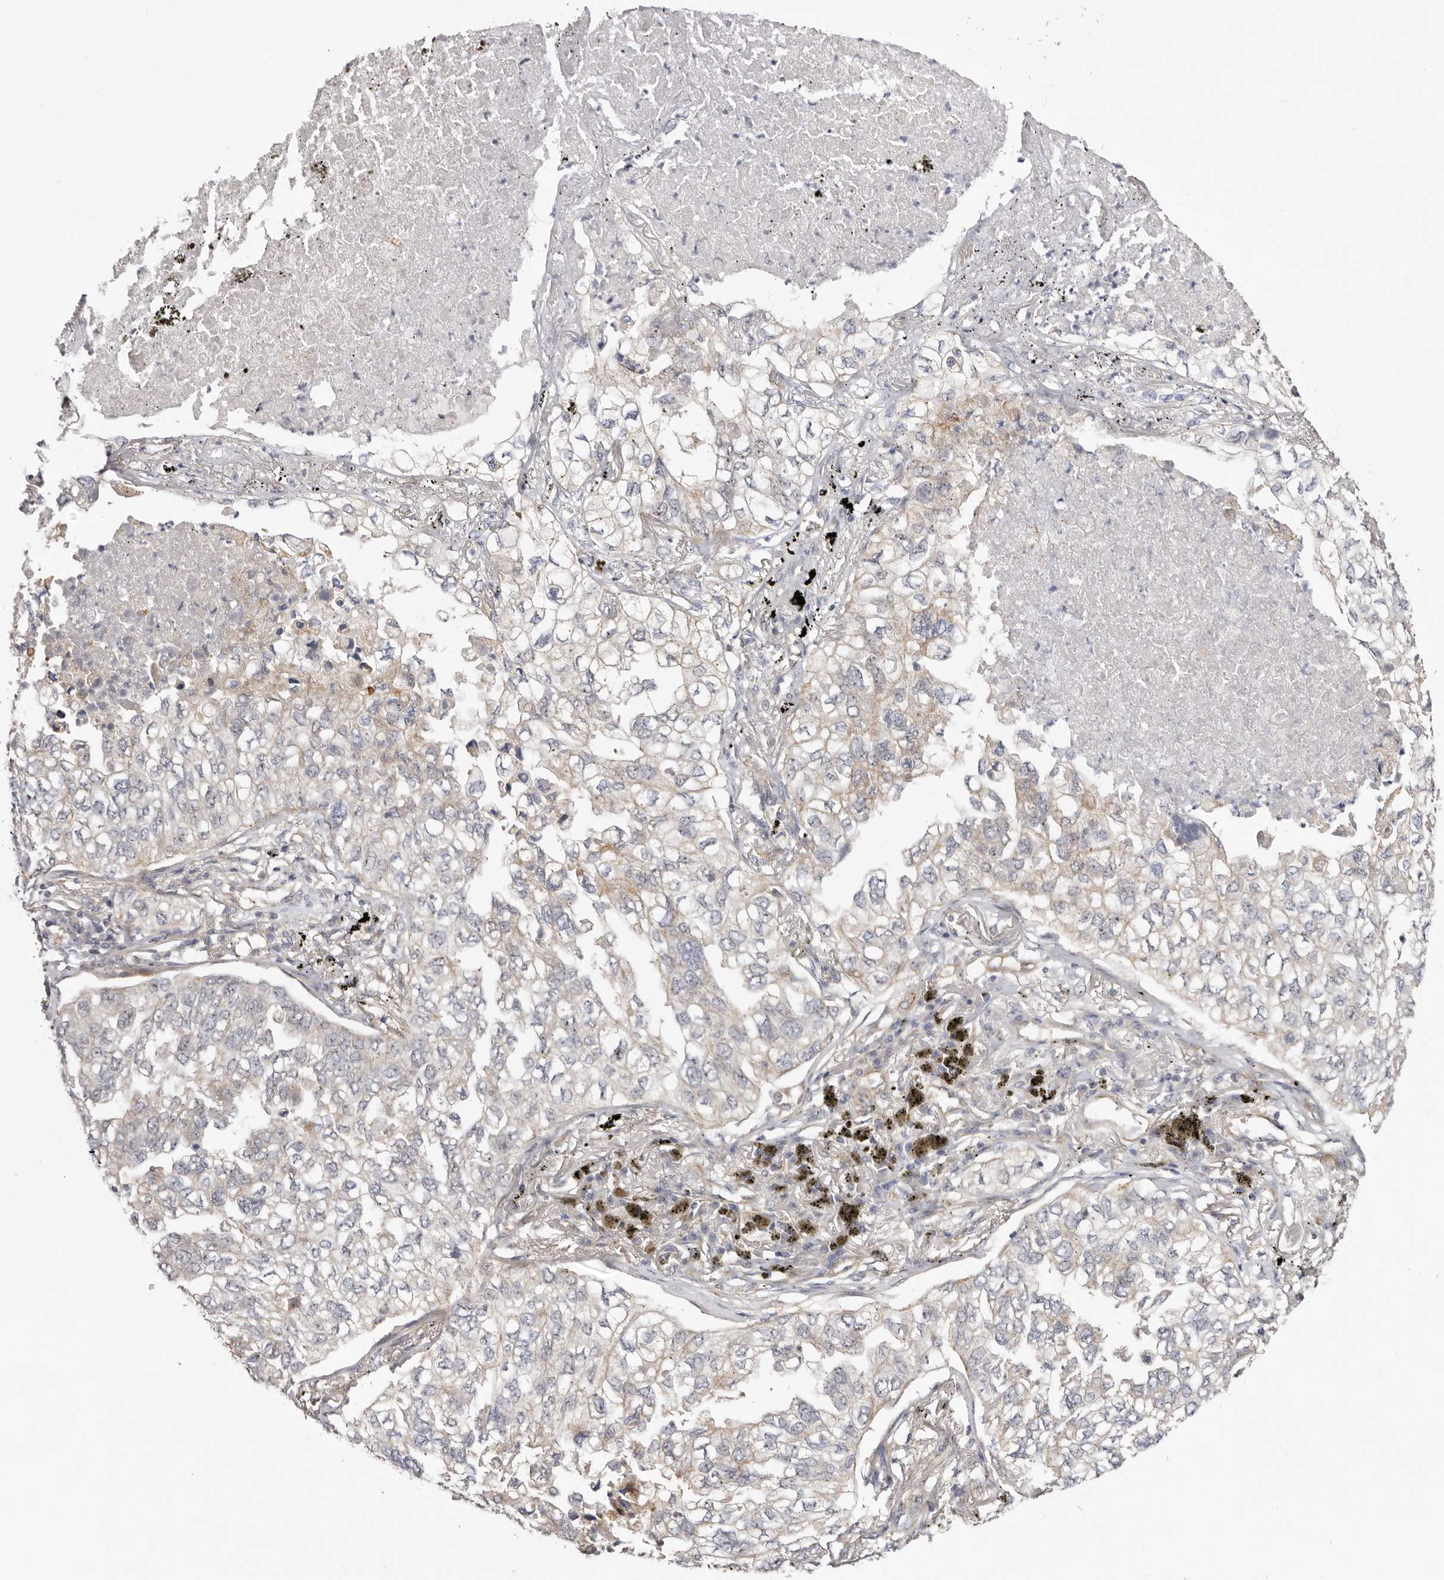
{"staining": {"intensity": "weak", "quantity": "25%-75%", "location": "cytoplasmic/membranous,nuclear"}, "tissue": "lung cancer", "cell_type": "Tumor cells", "image_type": "cancer", "snomed": [{"axis": "morphology", "description": "Adenocarcinoma, NOS"}, {"axis": "topography", "description": "Lung"}], "caption": "Immunohistochemistry (IHC) image of adenocarcinoma (lung) stained for a protein (brown), which reveals low levels of weak cytoplasmic/membranous and nuclear positivity in about 25%-75% of tumor cells.", "gene": "PANK4", "patient": {"sex": "male", "age": 65}}